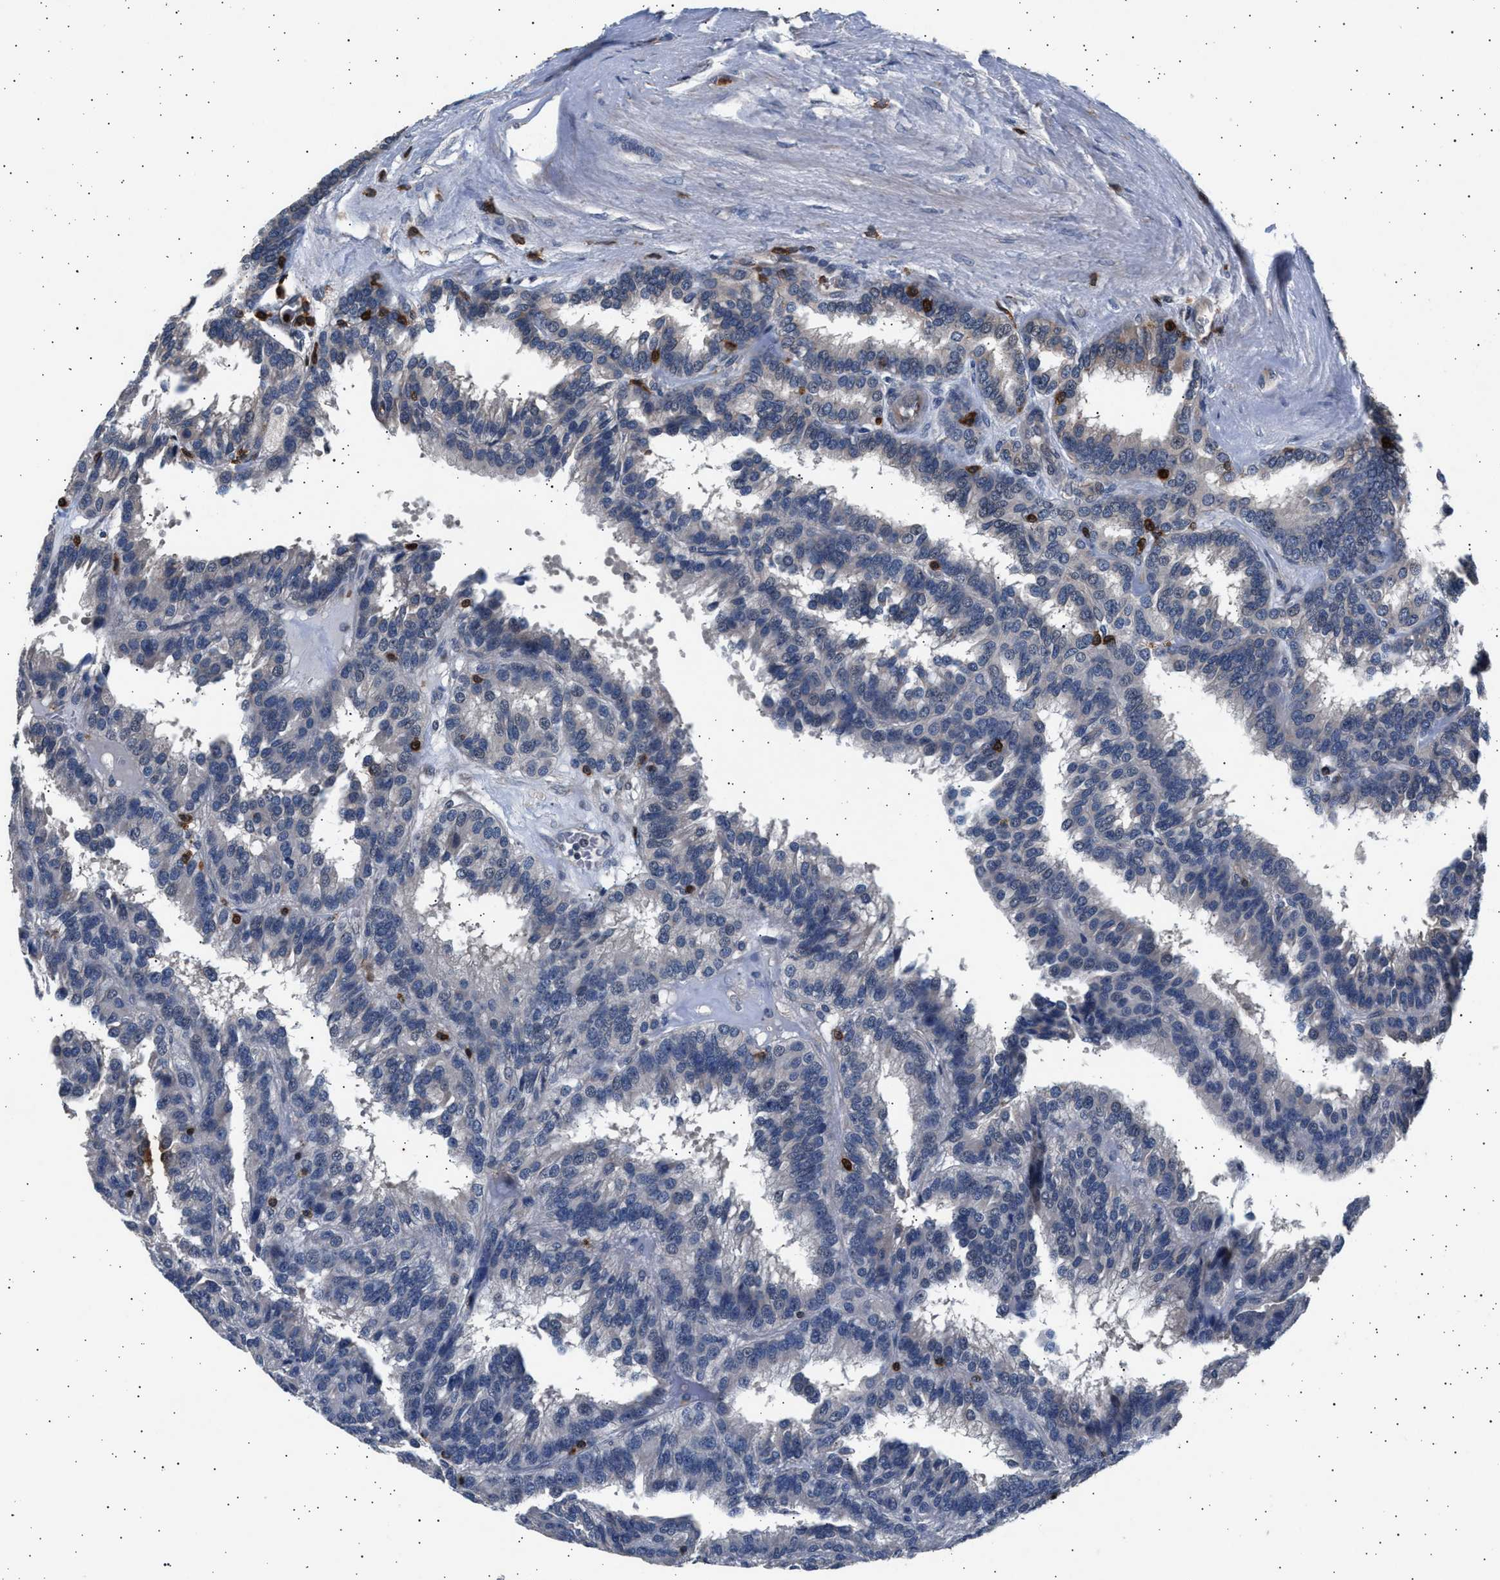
{"staining": {"intensity": "negative", "quantity": "none", "location": "none"}, "tissue": "renal cancer", "cell_type": "Tumor cells", "image_type": "cancer", "snomed": [{"axis": "morphology", "description": "Adenocarcinoma, NOS"}, {"axis": "topography", "description": "Kidney"}], "caption": "The histopathology image reveals no staining of tumor cells in adenocarcinoma (renal). (DAB (3,3'-diaminobenzidine) immunohistochemistry (IHC) visualized using brightfield microscopy, high magnification).", "gene": "GRAP2", "patient": {"sex": "male", "age": 46}}